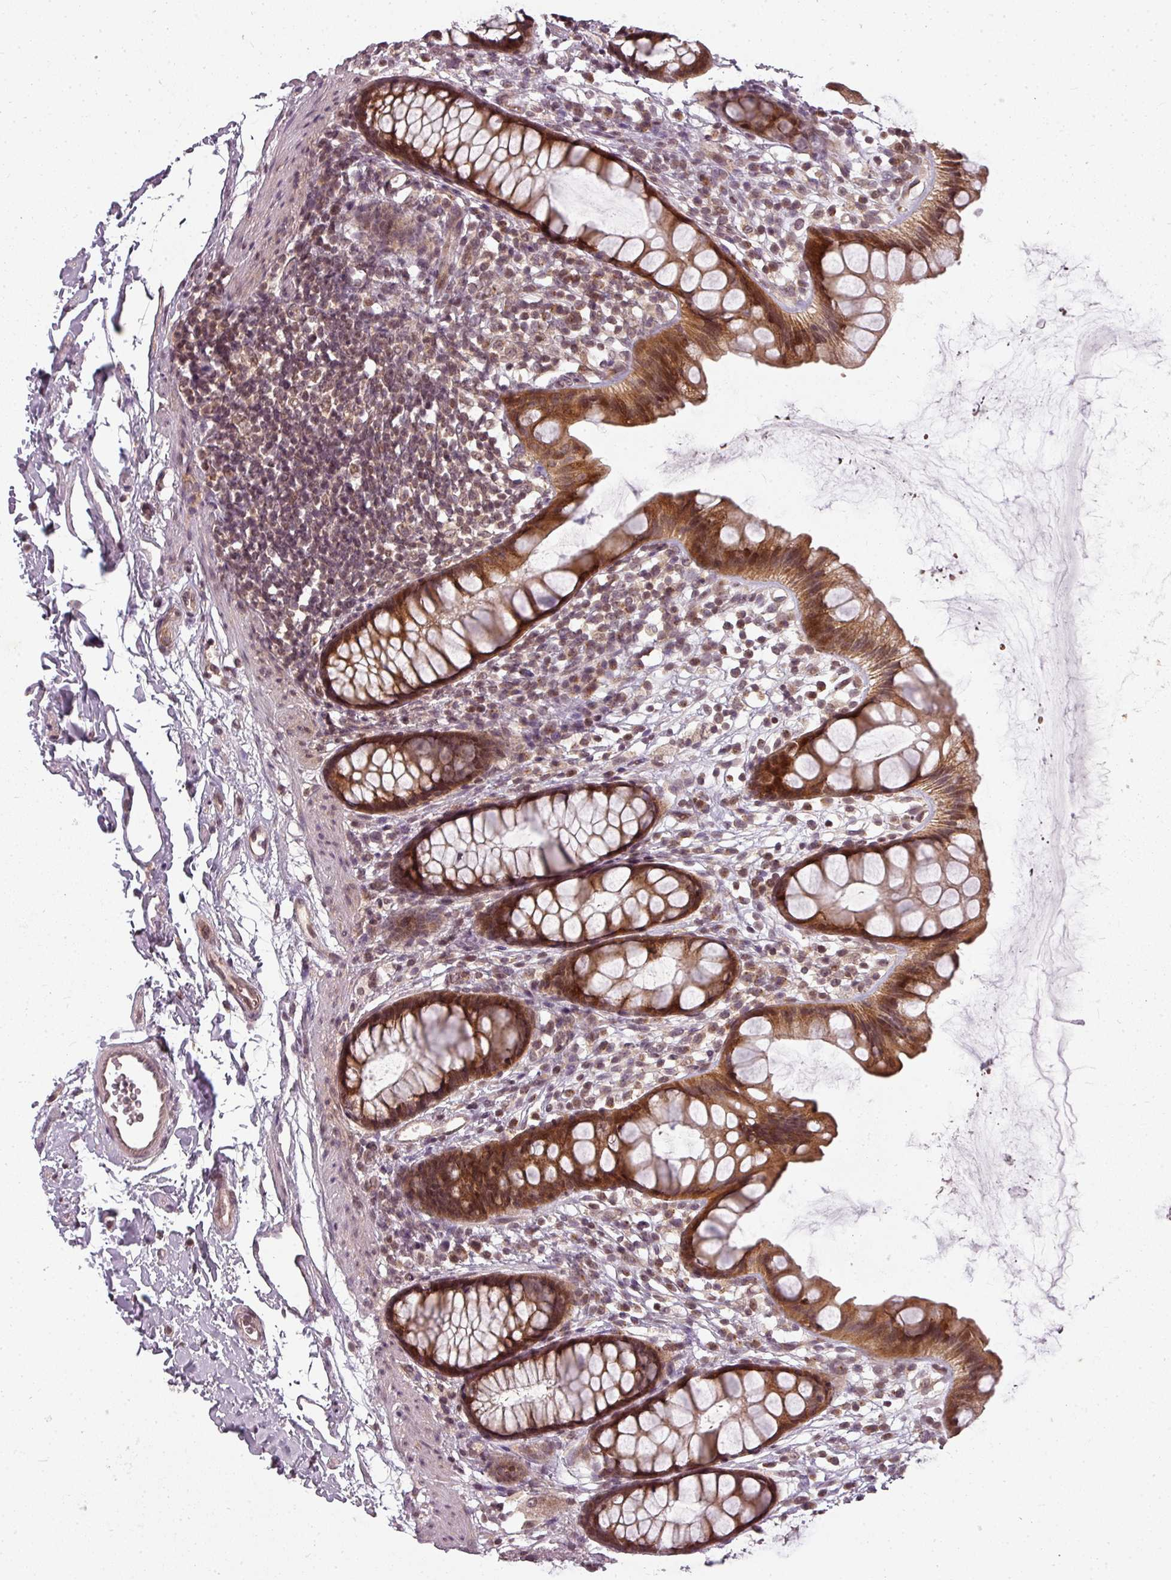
{"staining": {"intensity": "strong", "quantity": ">75%", "location": "cytoplasmic/membranous,nuclear"}, "tissue": "rectum", "cell_type": "Glandular cells", "image_type": "normal", "snomed": [{"axis": "morphology", "description": "Normal tissue, NOS"}, {"axis": "topography", "description": "Rectum"}], "caption": "Immunohistochemistry (IHC) of normal rectum exhibits high levels of strong cytoplasmic/membranous,nuclear staining in about >75% of glandular cells. (DAB IHC with brightfield microscopy, high magnification).", "gene": "CLIC1", "patient": {"sex": "female", "age": 65}}